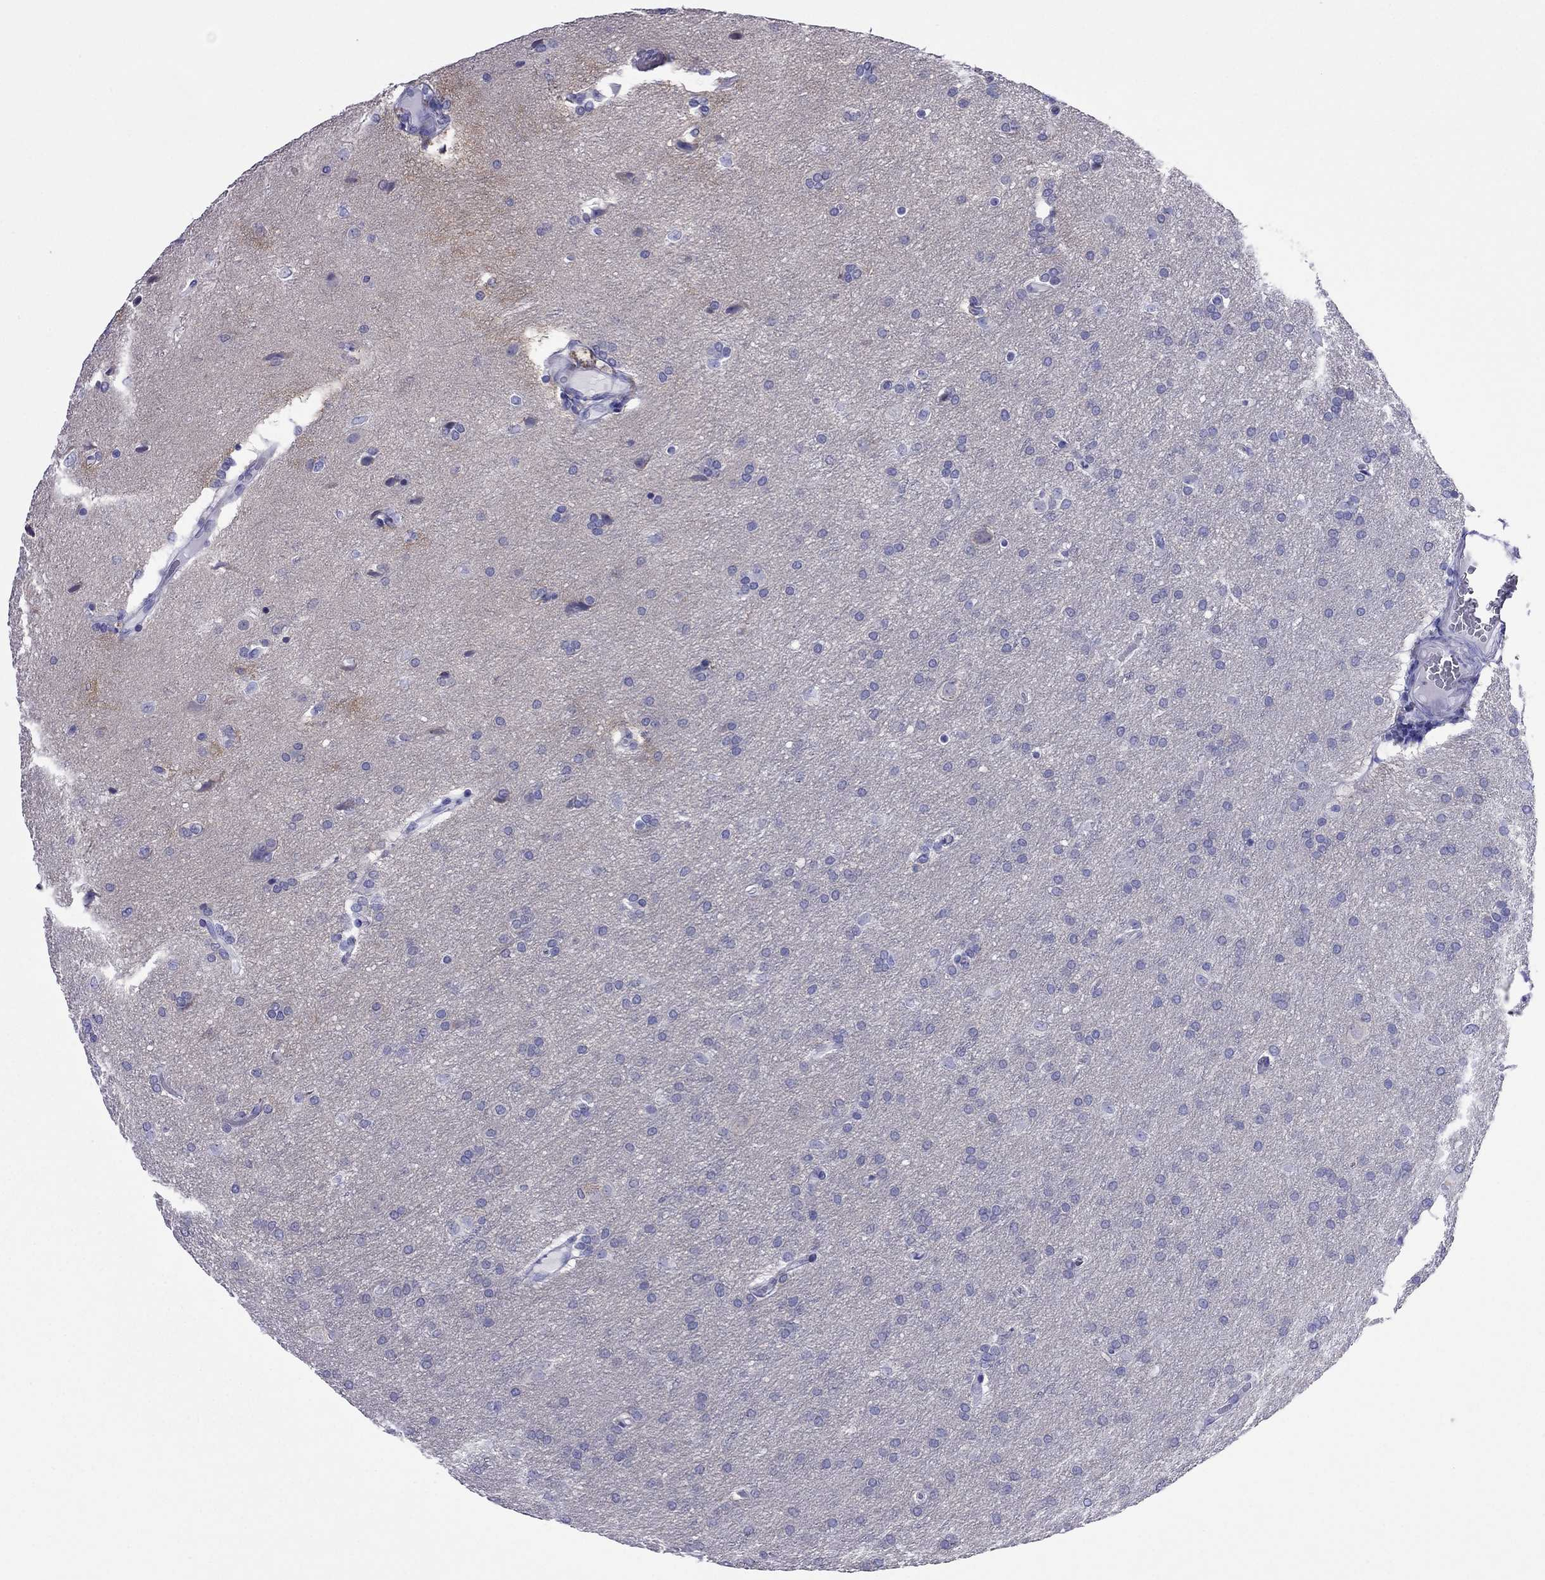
{"staining": {"intensity": "negative", "quantity": "none", "location": "none"}, "tissue": "glioma", "cell_type": "Tumor cells", "image_type": "cancer", "snomed": [{"axis": "morphology", "description": "Glioma, malignant, Low grade"}, {"axis": "topography", "description": "Brain"}], "caption": "An image of malignant glioma (low-grade) stained for a protein demonstrates no brown staining in tumor cells.", "gene": "PCDHA6", "patient": {"sex": "female", "age": 32}}